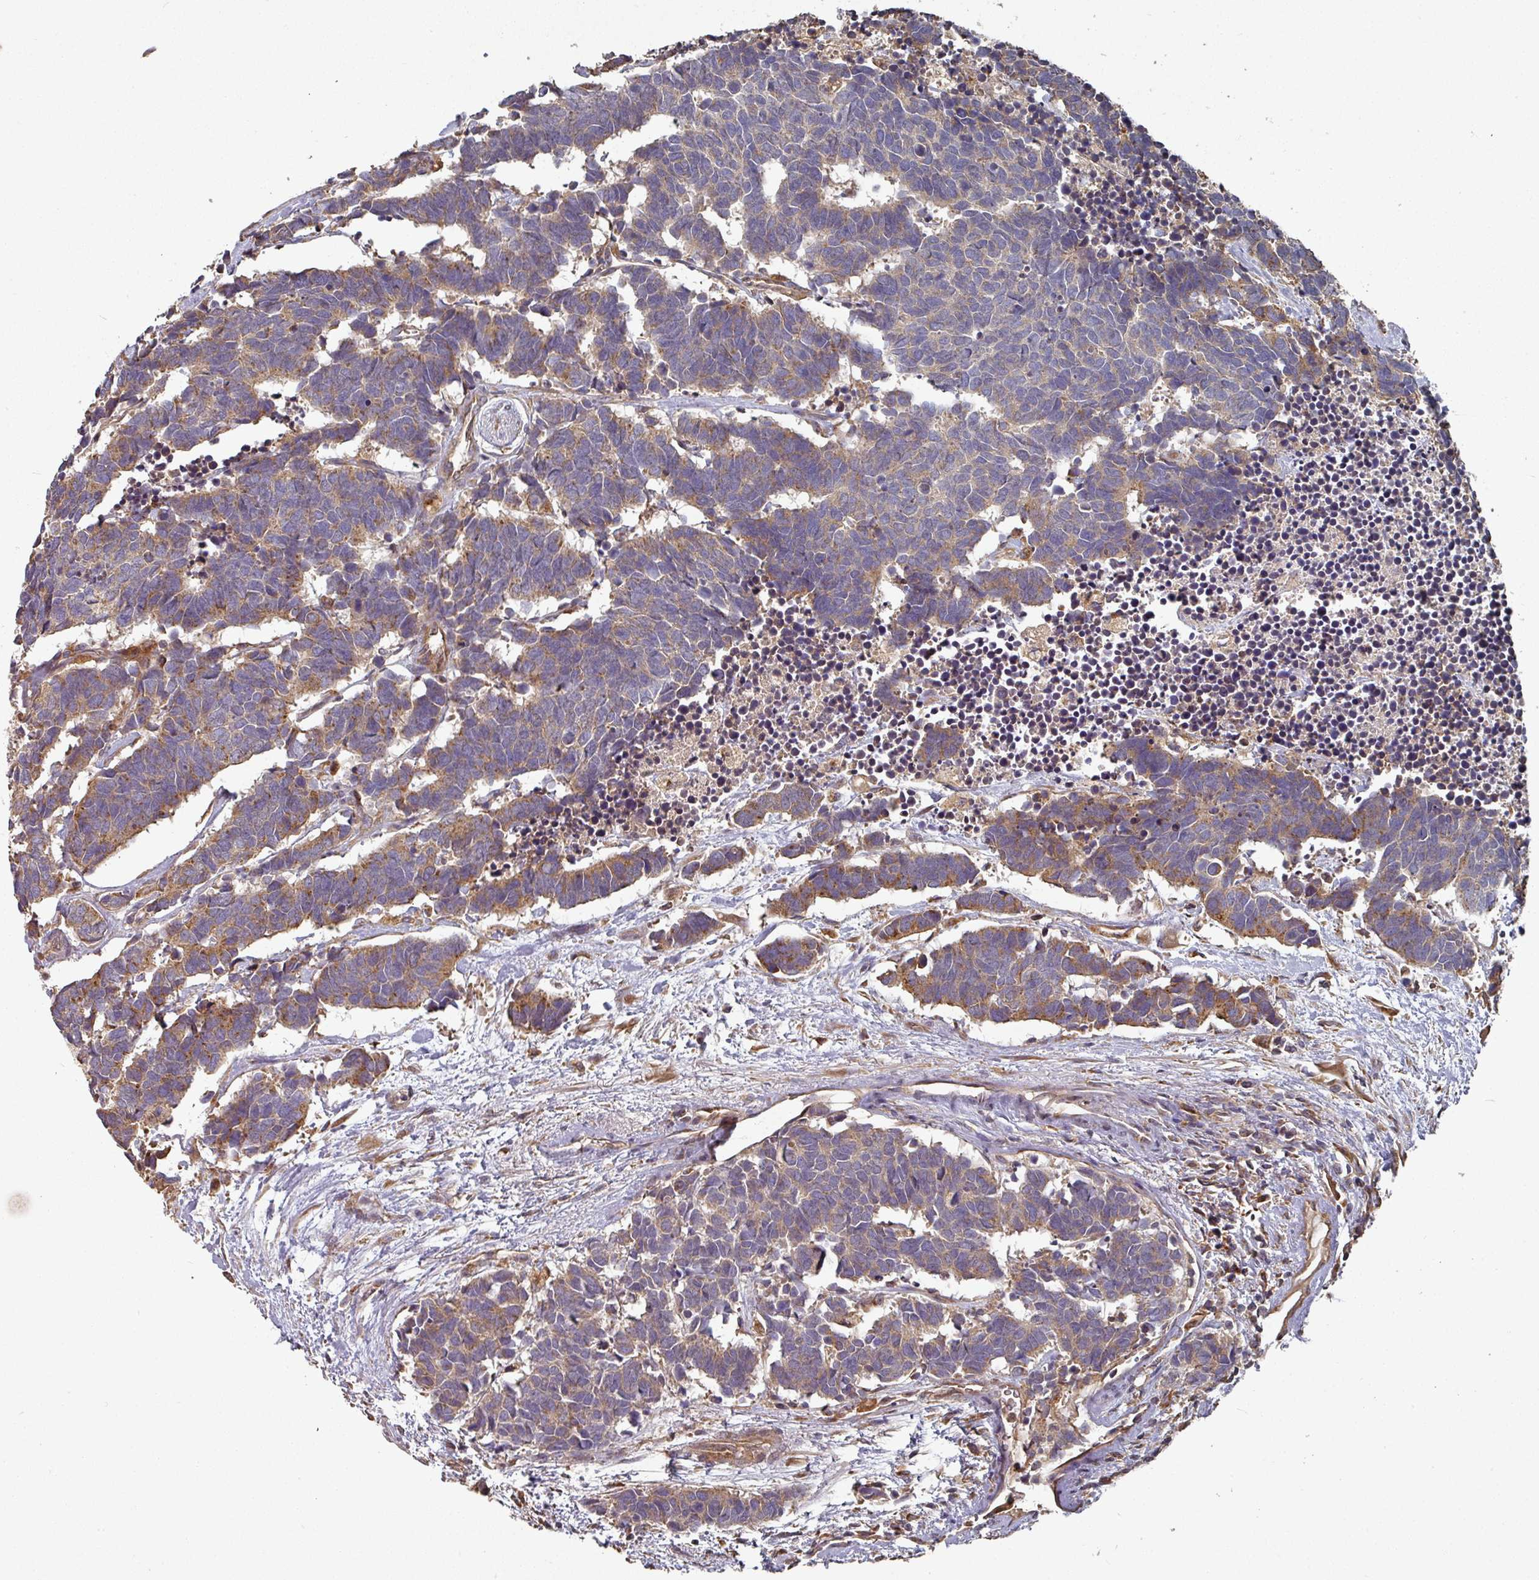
{"staining": {"intensity": "moderate", "quantity": "25%-75%", "location": "cytoplasmic/membranous"}, "tissue": "carcinoid", "cell_type": "Tumor cells", "image_type": "cancer", "snomed": [{"axis": "morphology", "description": "Carcinoma, NOS"}, {"axis": "morphology", "description": "Carcinoid, malignant, NOS"}, {"axis": "topography", "description": "Urinary bladder"}], "caption": "Immunohistochemical staining of human carcinoid exhibits medium levels of moderate cytoplasmic/membranous positivity in about 25%-75% of tumor cells.", "gene": "EDEM2", "patient": {"sex": "male", "age": 57}}